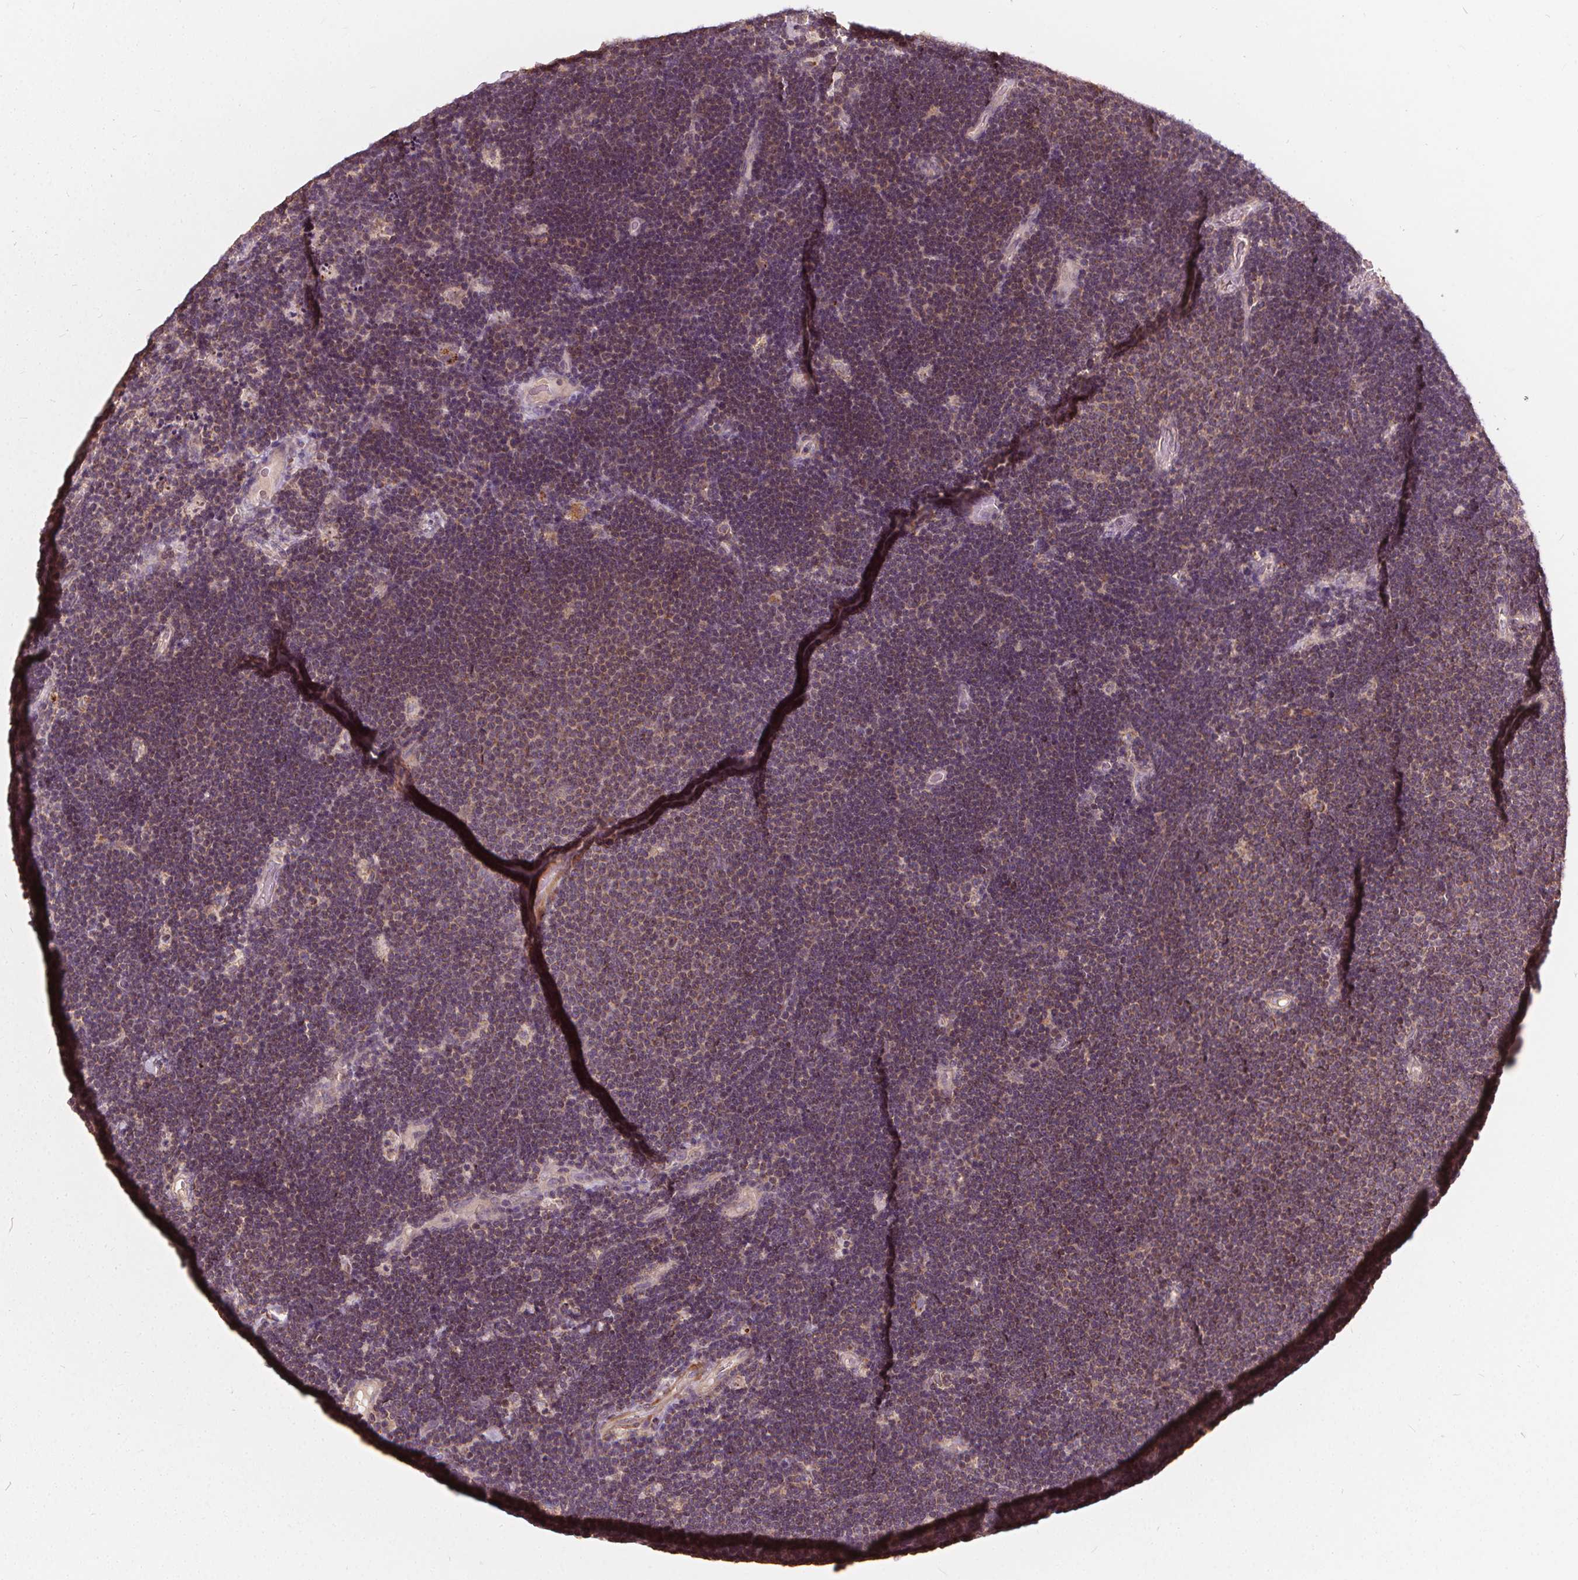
{"staining": {"intensity": "weak", "quantity": ">75%", "location": "cytoplasmic/membranous"}, "tissue": "lymphoma", "cell_type": "Tumor cells", "image_type": "cancer", "snomed": [{"axis": "morphology", "description": "Malignant lymphoma, non-Hodgkin's type, Low grade"}, {"axis": "topography", "description": "Brain"}], "caption": "Immunohistochemical staining of human lymphoma shows weak cytoplasmic/membranous protein positivity in approximately >75% of tumor cells.", "gene": "ORAI2", "patient": {"sex": "female", "age": 66}}